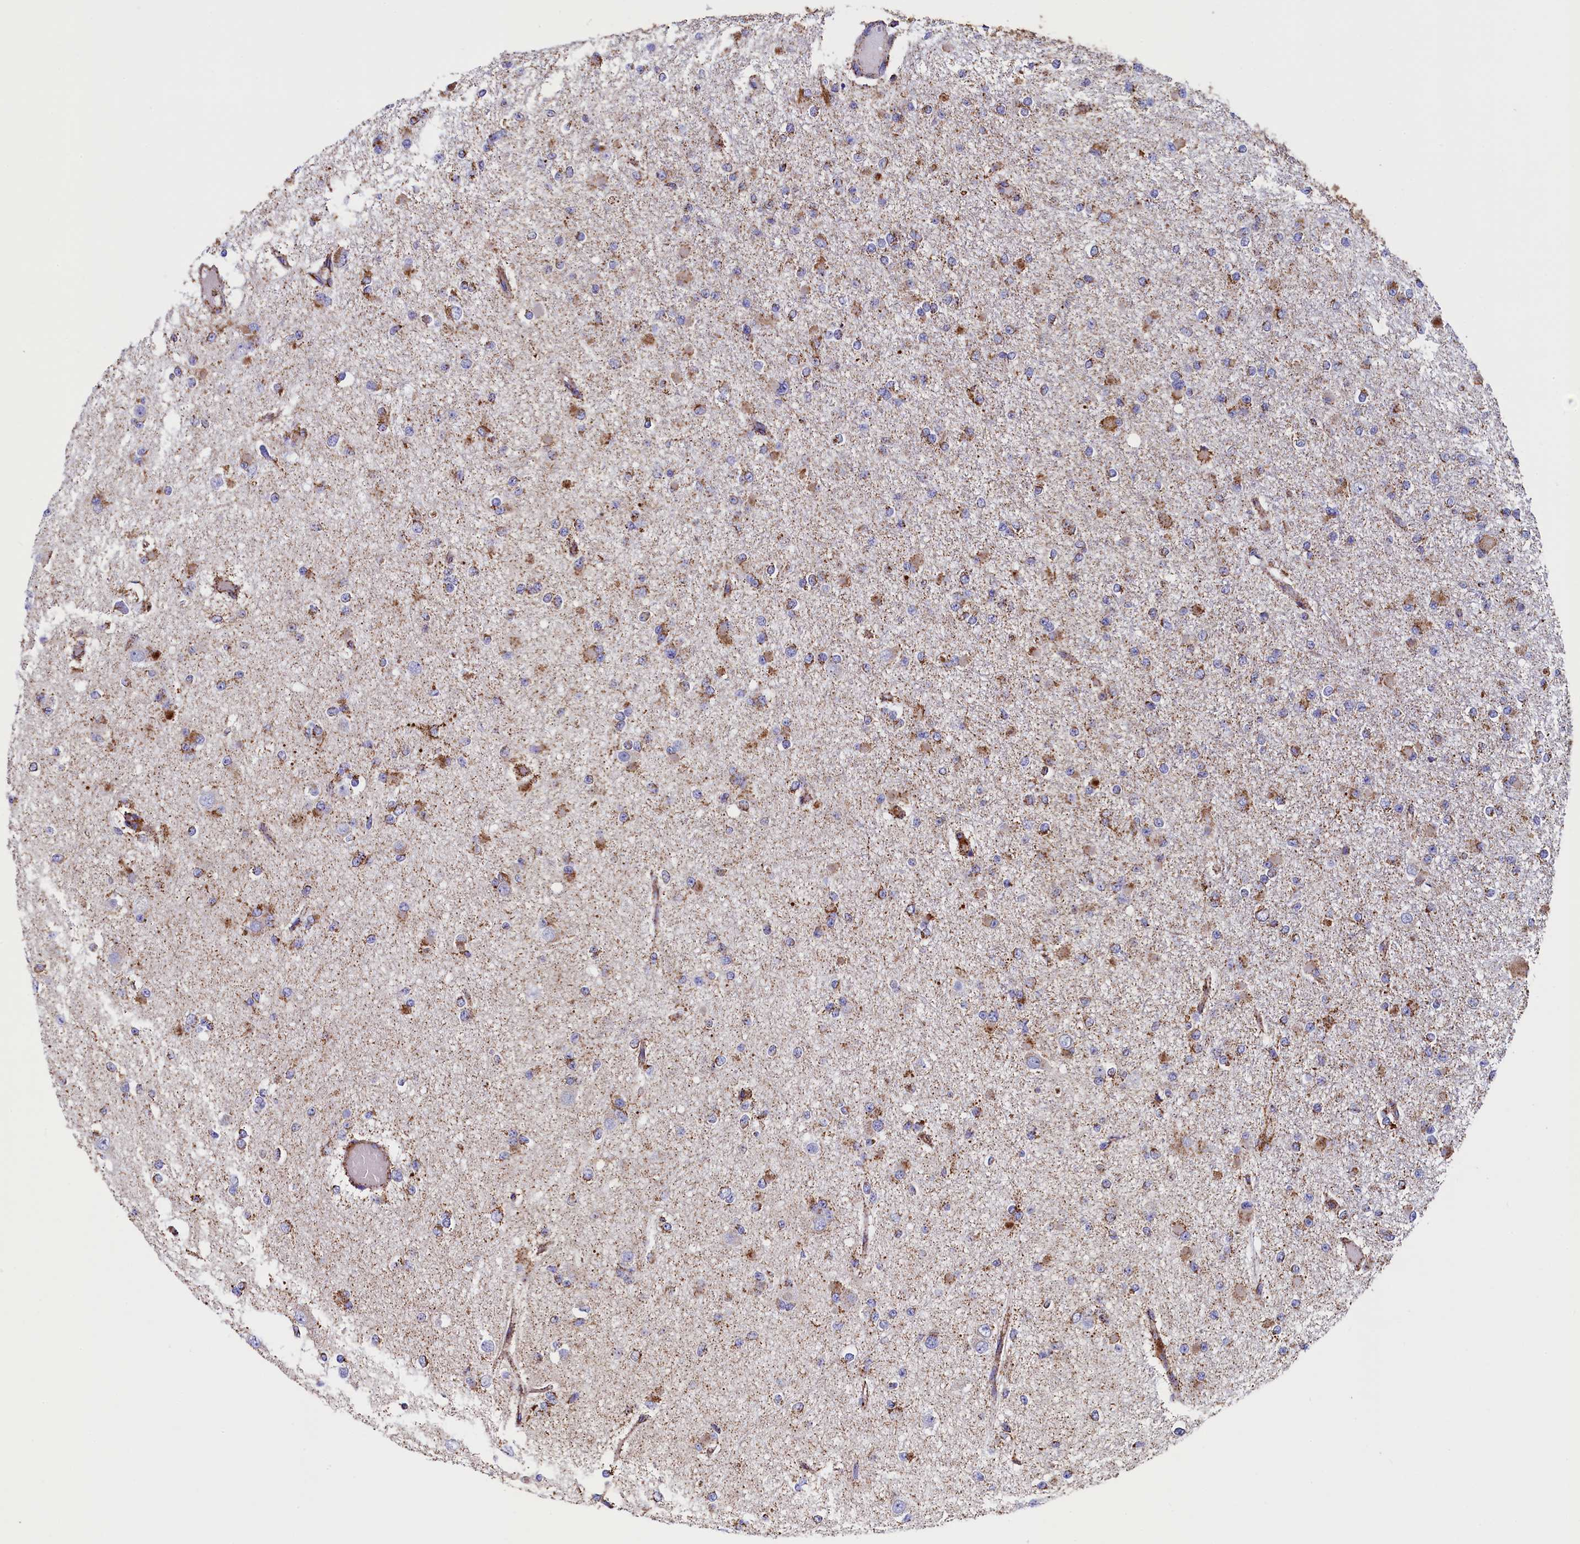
{"staining": {"intensity": "moderate", "quantity": ">75%", "location": "cytoplasmic/membranous"}, "tissue": "glioma", "cell_type": "Tumor cells", "image_type": "cancer", "snomed": [{"axis": "morphology", "description": "Glioma, malignant, Low grade"}, {"axis": "topography", "description": "Brain"}], "caption": "Brown immunohistochemical staining in malignant glioma (low-grade) displays moderate cytoplasmic/membranous staining in about >75% of tumor cells.", "gene": "SLC39A3", "patient": {"sex": "female", "age": 22}}